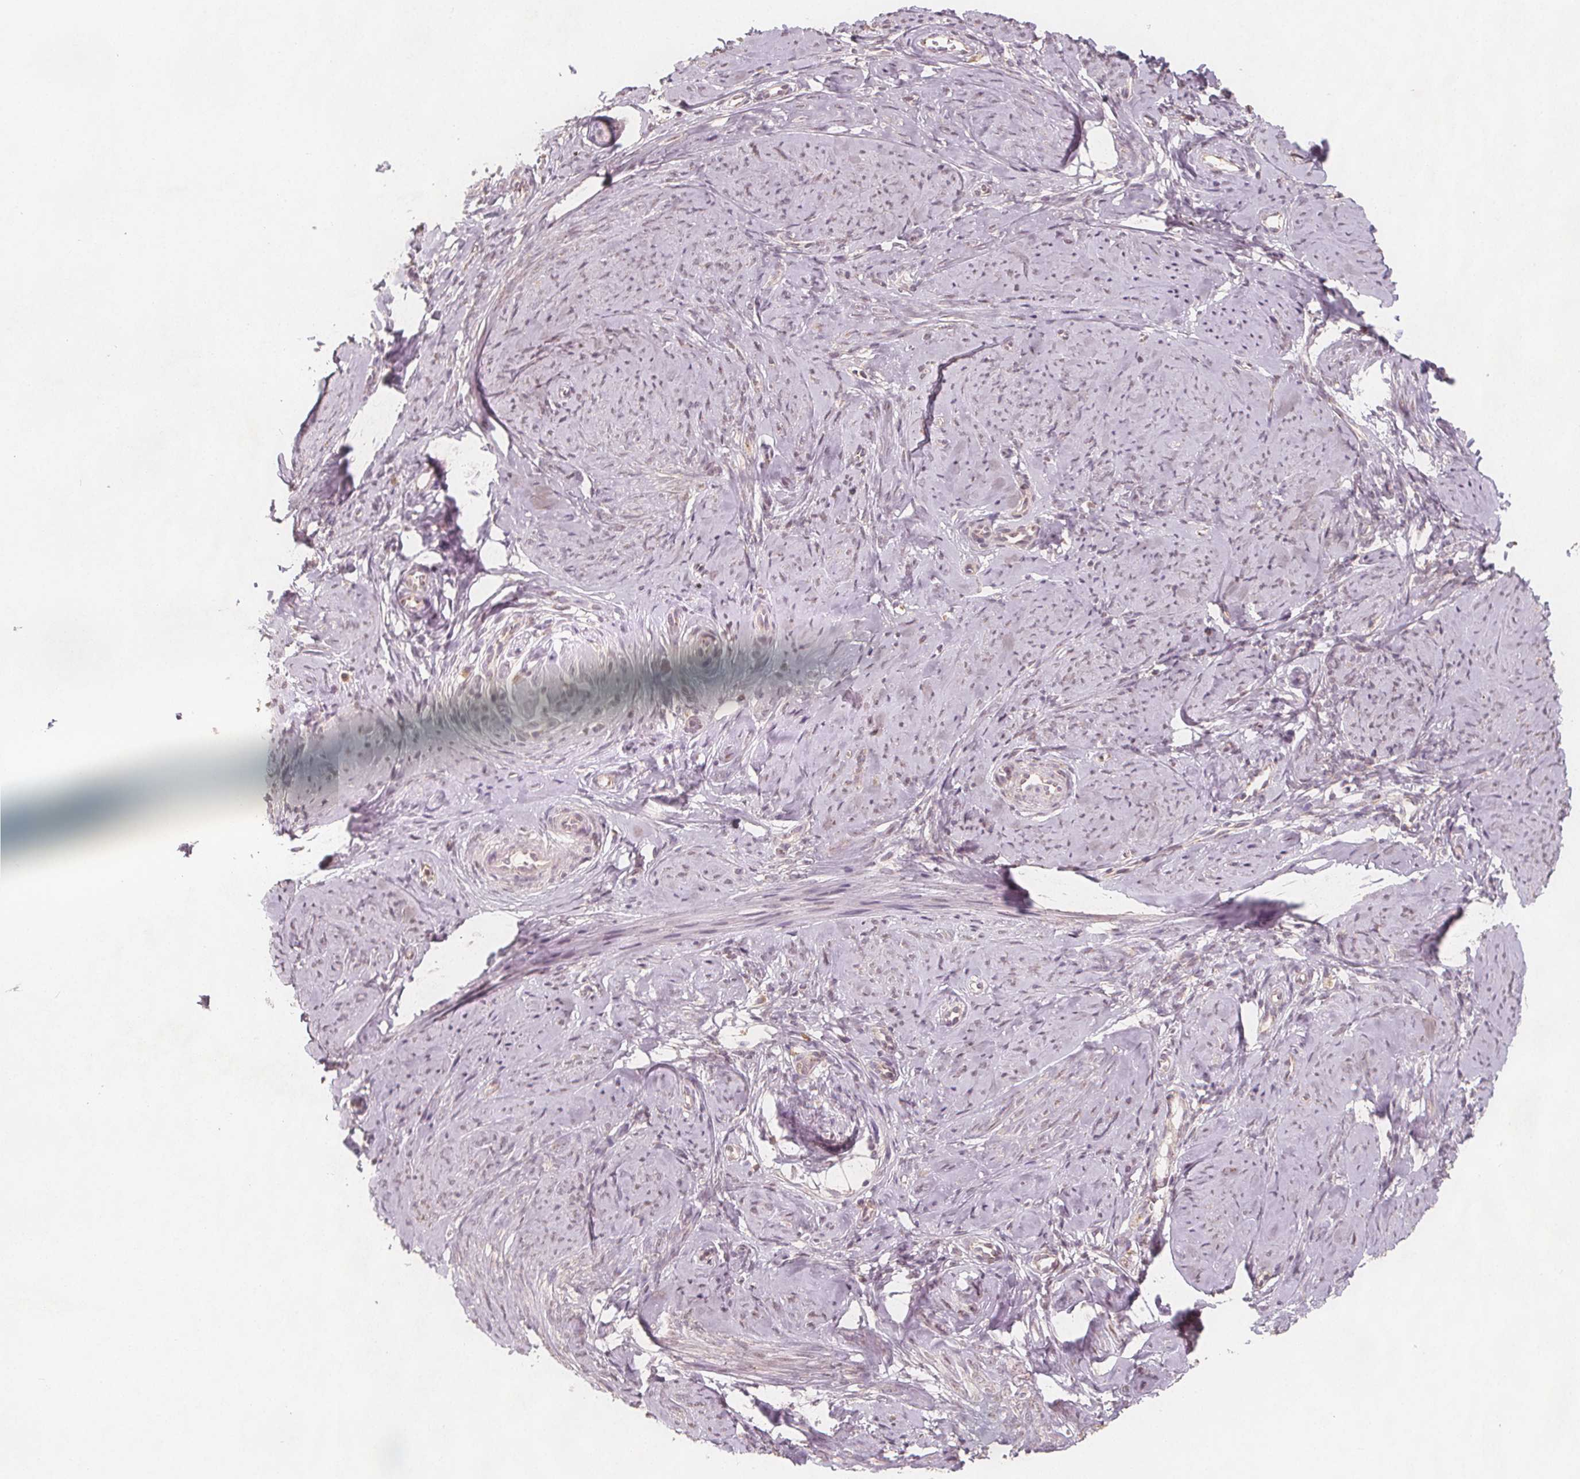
{"staining": {"intensity": "negative", "quantity": "none", "location": "none"}, "tissue": "smooth muscle", "cell_type": "Smooth muscle cells", "image_type": "normal", "snomed": [{"axis": "morphology", "description": "Normal tissue, NOS"}, {"axis": "topography", "description": "Smooth muscle"}], "caption": "This is an IHC micrograph of unremarkable human smooth muscle. There is no positivity in smooth muscle cells.", "gene": "NCSTN", "patient": {"sex": "female", "age": 48}}